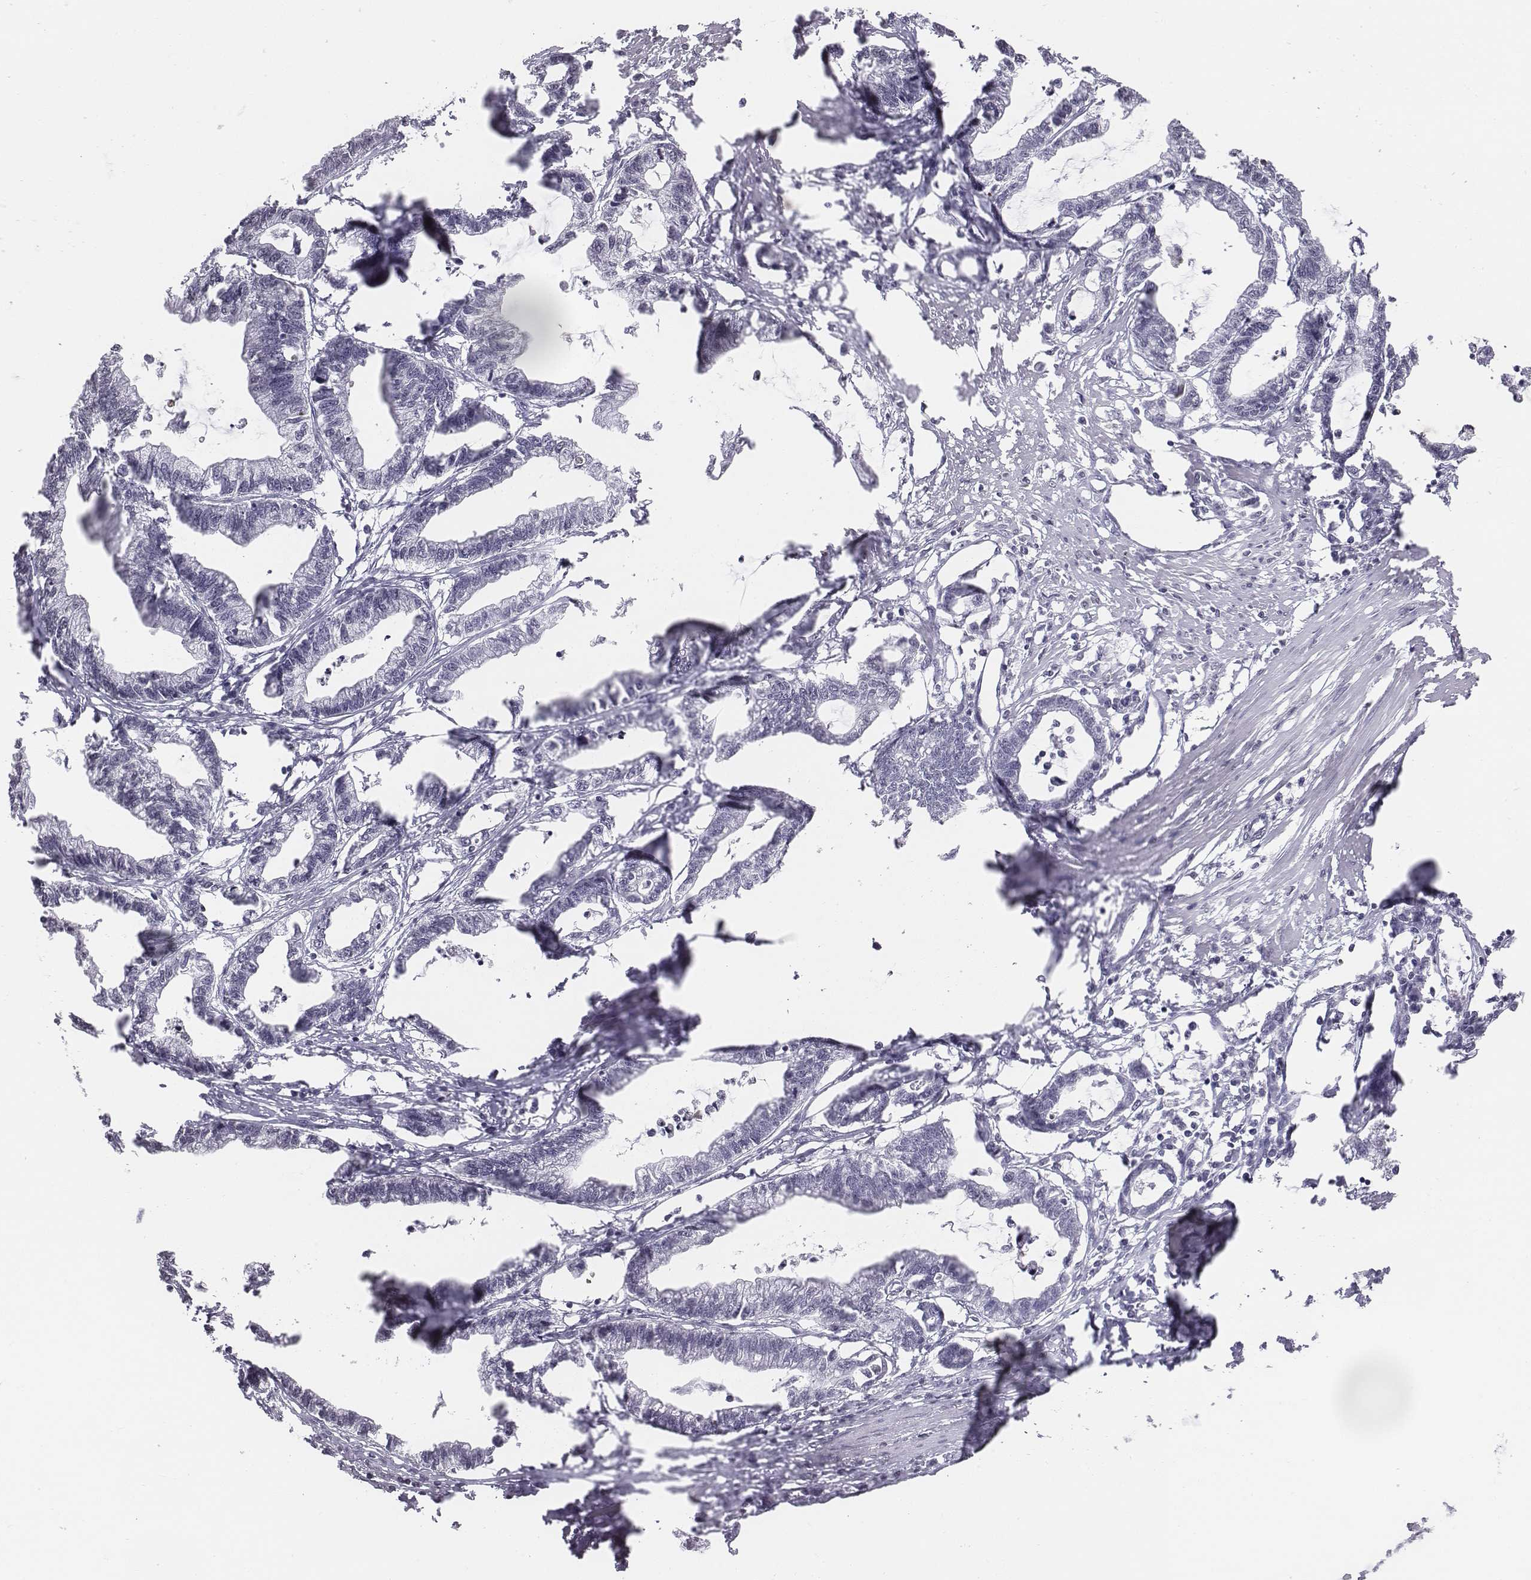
{"staining": {"intensity": "negative", "quantity": "none", "location": "none"}, "tissue": "stomach cancer", "cell_type": "Tumor cells", "image_type": "cancer", "snomed": [{"axis": "morphology", "description": "Adenocarcinoma, NOS"}, {"axis": "topography", "description": "Stomach"}], "caption": "A histopathology image of stomach adenocarcinoma stained for a protein displays no brown staining in tumor cells.", "gene": "BARHL1", "patient": {"sex": "male", "age": 83}}